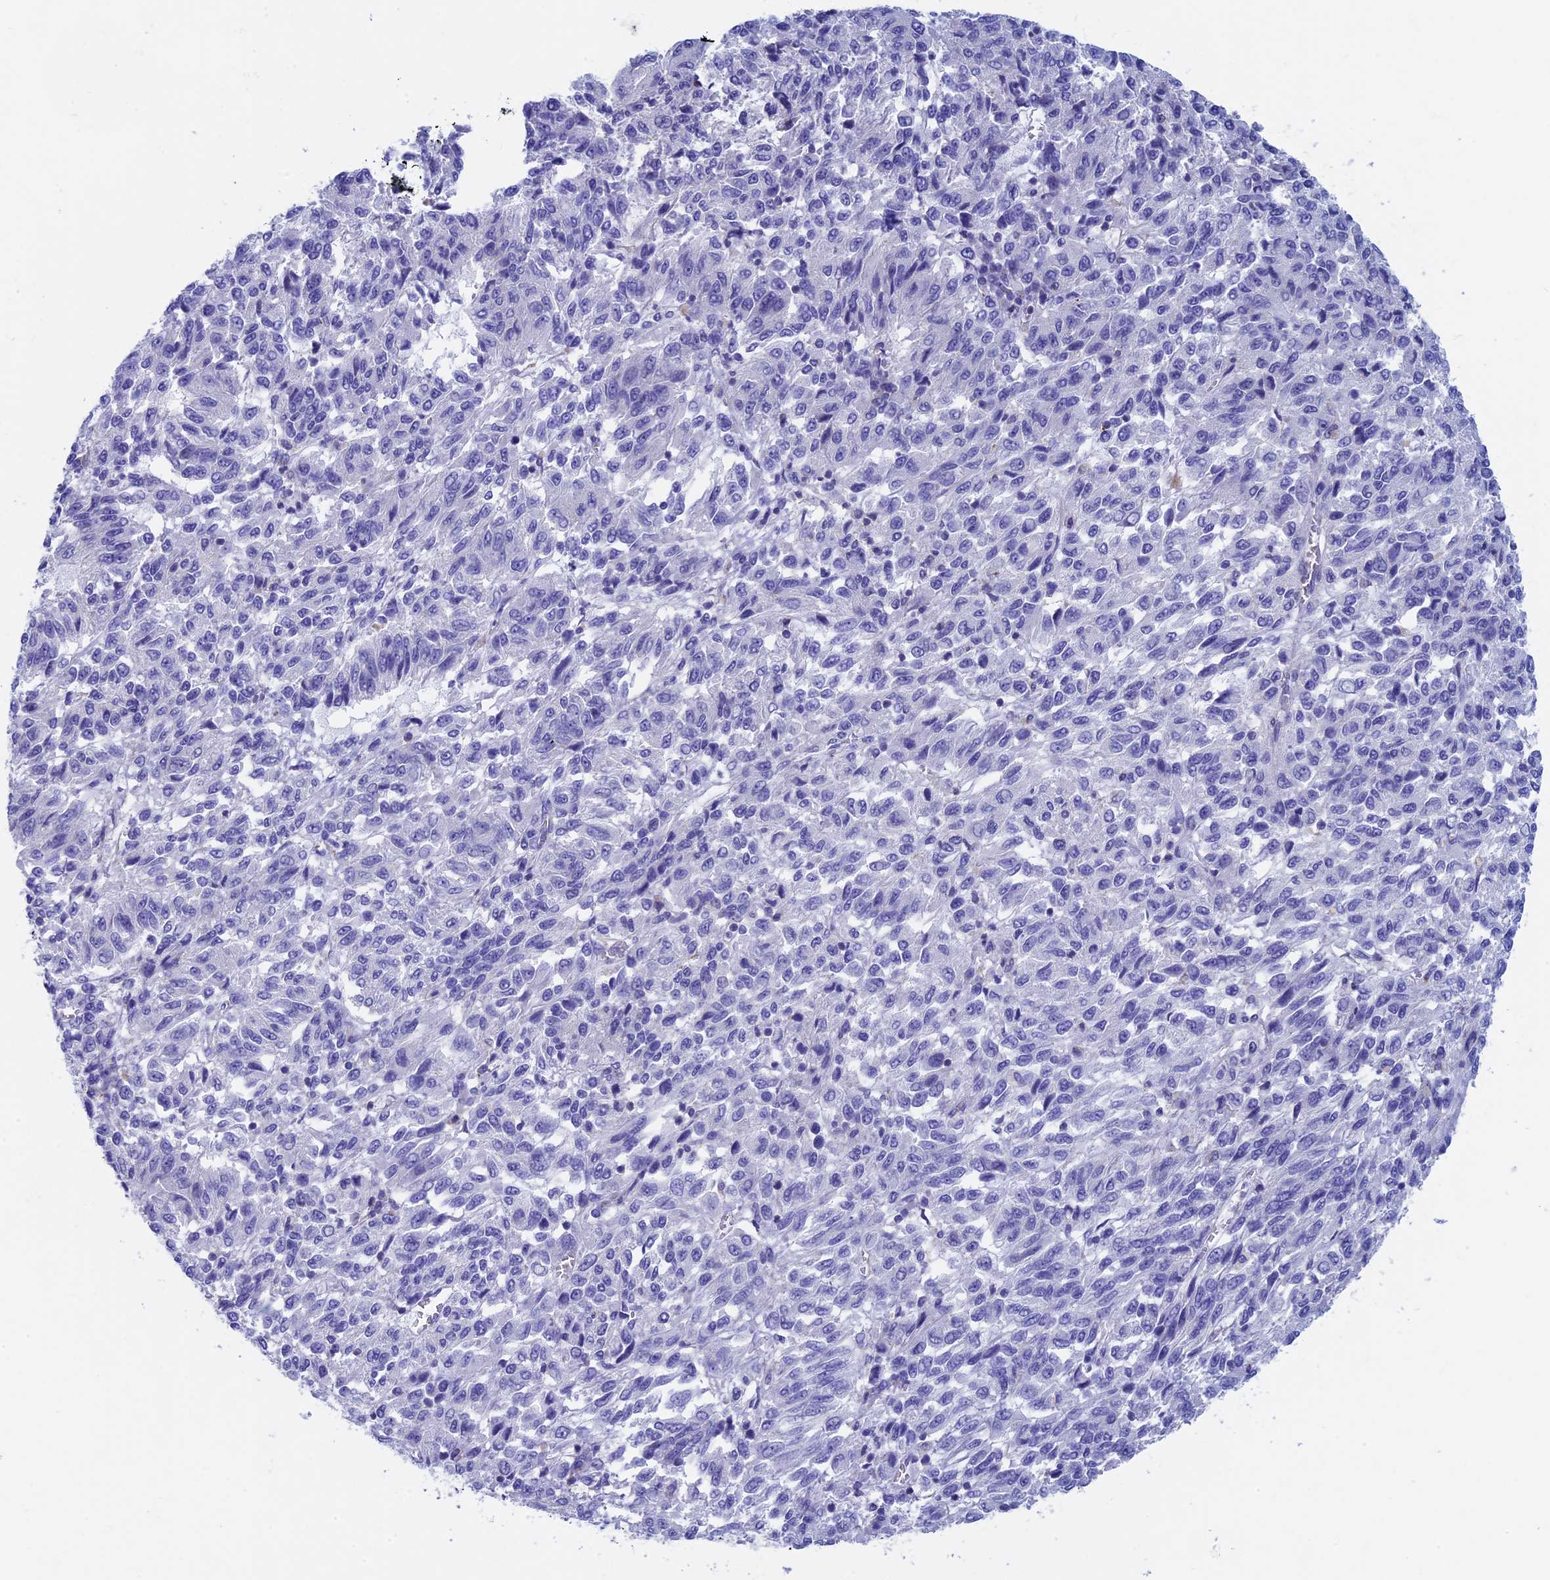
{"staining": {"intensity": "negative", "quantity": "none", "location": "none"}, "tissue": "melanoma", "cell_type": "Tumor cells", "image_type": "cancer", "snomed": [{"axis": "morphology", "description": "Malignant melanoma, Metastatic site"}, {"axis": "topography", "description": "Lung"}], "caption": "Immunohistochemistry (IHC) photomicrograph of human melanoma stained for a protein (brown), which shows no staining in tumor cells.", "gene": "SEPTIN1", "patient": {"sex": "male", "age": 64}}